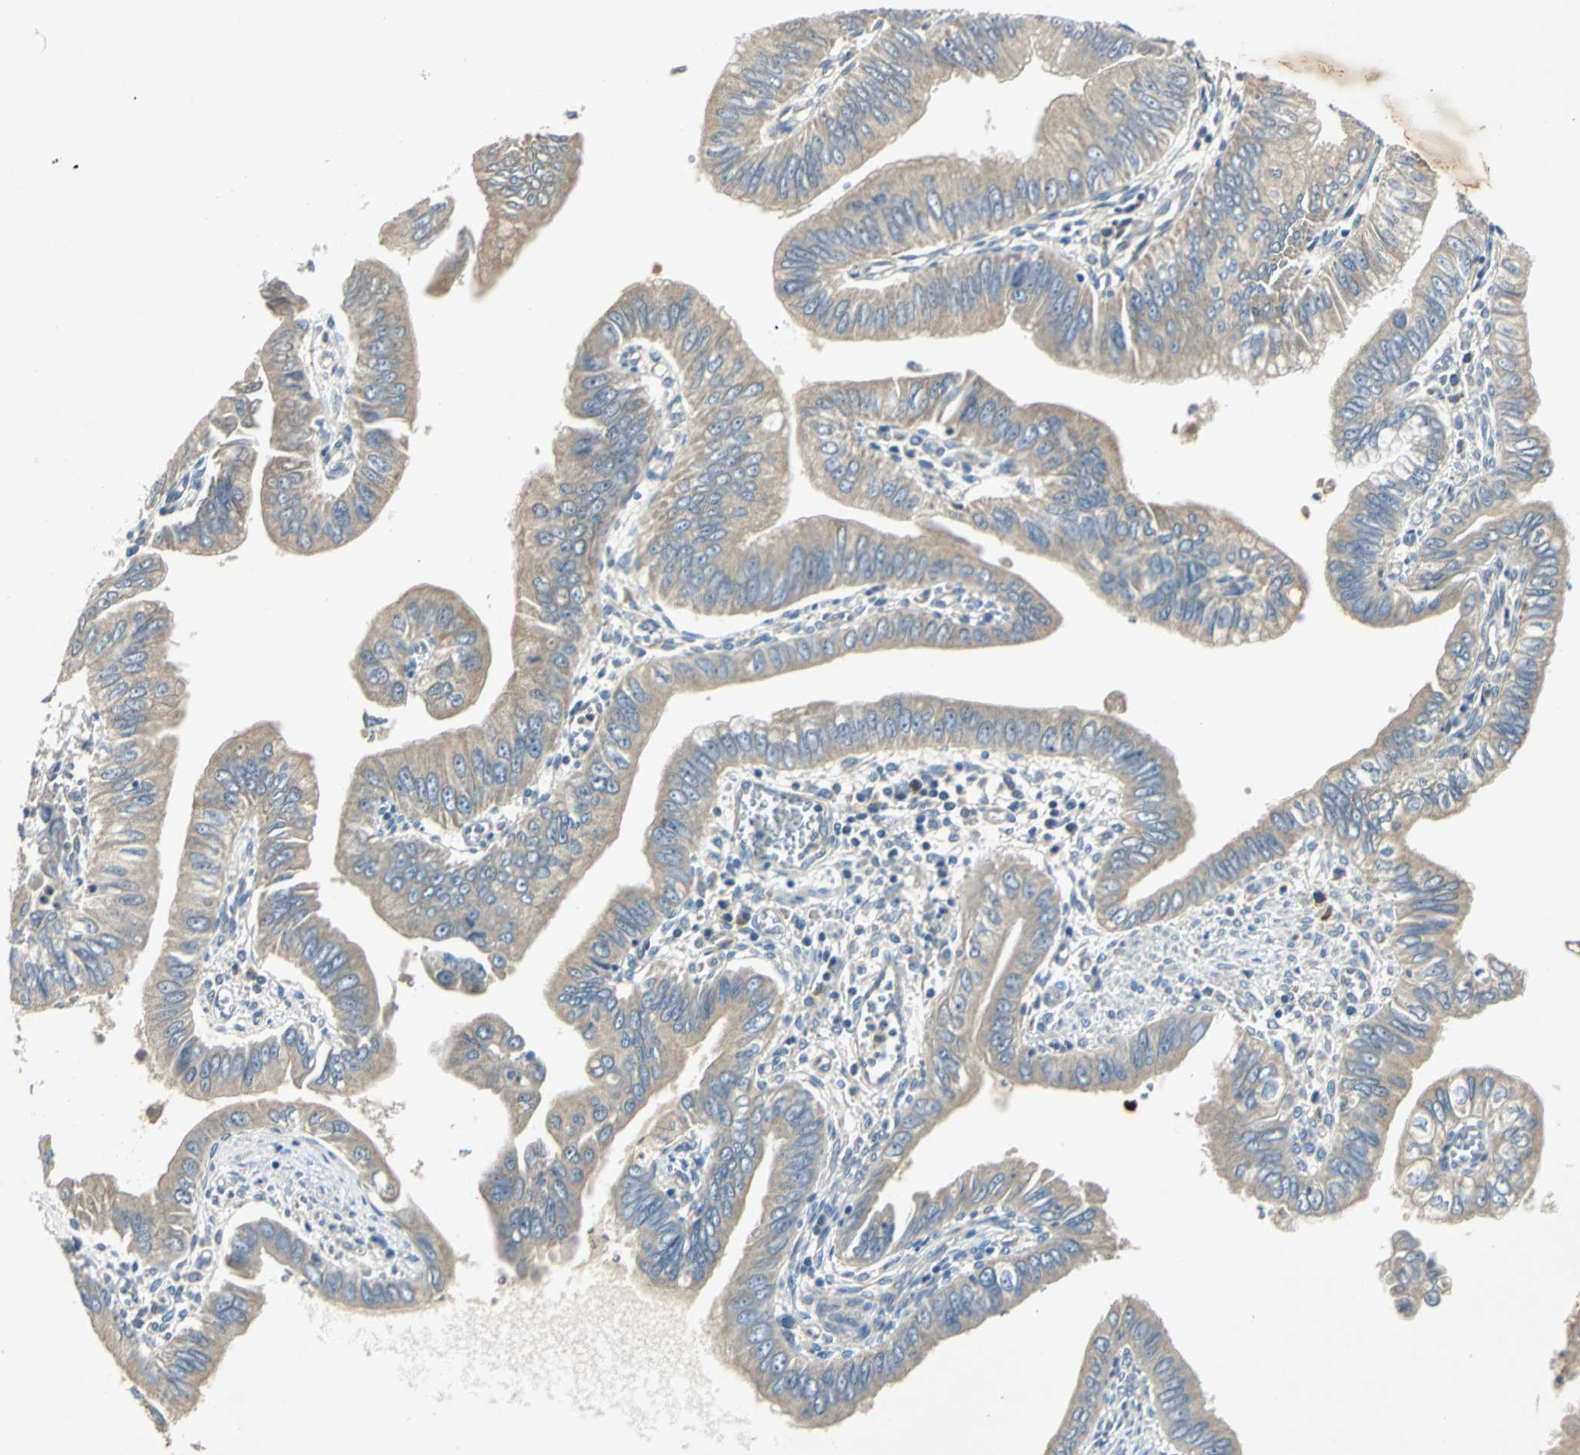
{"staining": {"intensity": "weak", "quantity": ">75%", "location": "cytoplasmic/membranous"}, "tissue": "pancreatic cancer", "cell_type": "Tumor cells", "image_type": "cancer", "snomed": [{"axis": "morphology", "description": "Normal tissue, NOS"}, {"axis": "topography", "description": "Lymph node"}], "caption": "Immunohistochemistry of pancreatic cancer demonstrates low levels of weak cytoplasmic/membranous staining in approximately >75% of tumor cells.", "gene": "SLC2A13", "patient": {"sex": "male", "age": 50}}